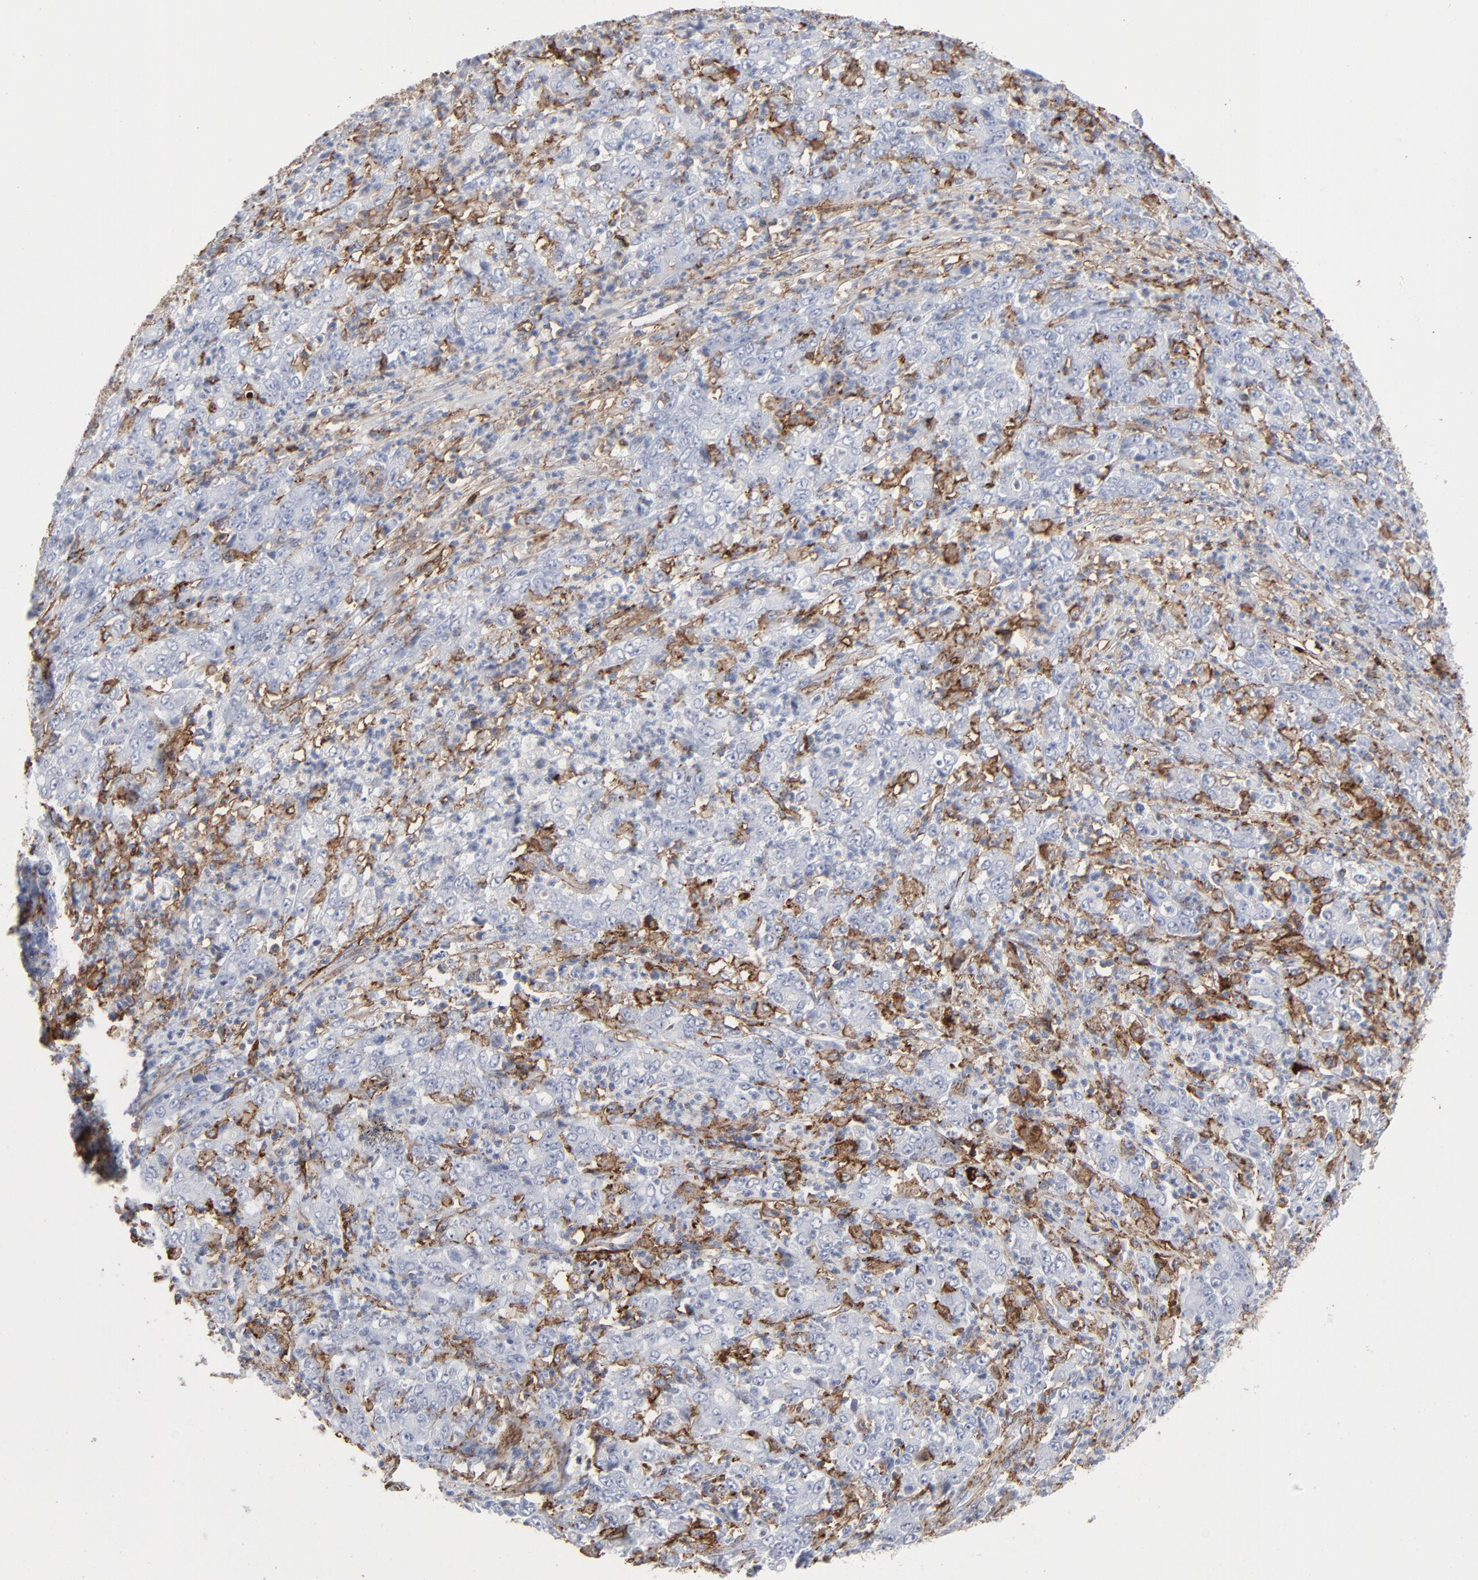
{"staining": {"intensity": "moderate", "quantity": "25%-75%", "location": "cytoplasmic/membranous"}, "tissue": "stomach cancer", "cell_type": "Tumor cells", "image_type": "cancer", "snomed": [{"axis": "morphology", "description": "Adenocarcinoma, NOS"}, {"axis": "topography", "description": "Stomach, lower"}], "caption": "A high-resolution image shows immunohistochemistry (IHC) staining of stomach cancer (adenocarcinoma), which reveals moderate cytoplasmic/membranous positivity in approximately 25%-75% of tumor cells.", "gene": "ANXA5", "patient": {"sex": "female", "age": 71}}